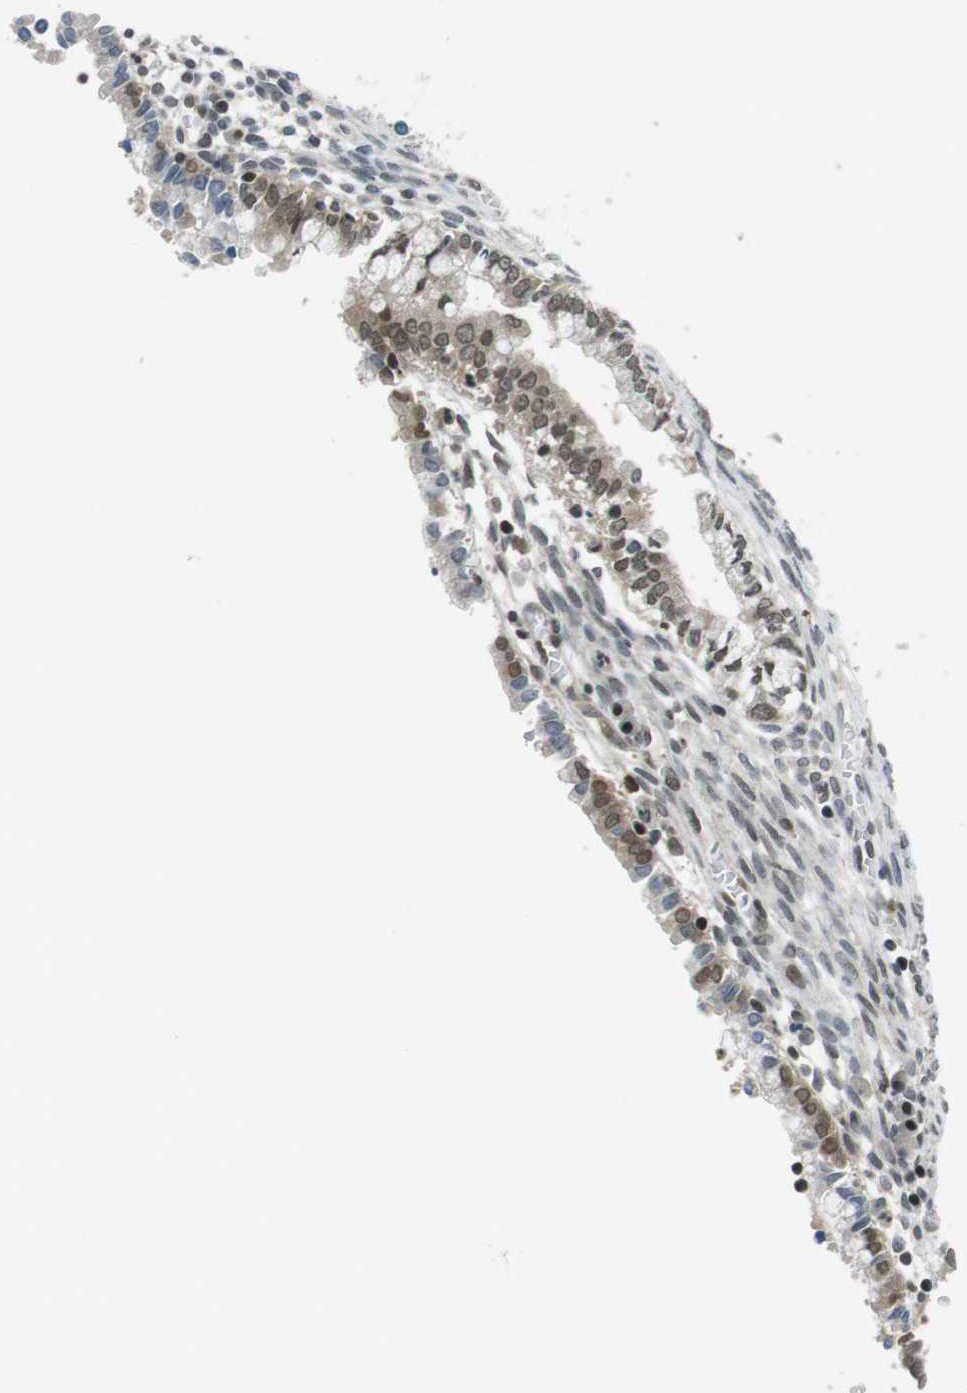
{"staining": {"intensity": "weak", "quantity": ">75%", "location": "nuclear"}, "tissue": "cervical cancer", "cell_type": "Tumor cells", "image_type": "cancer", "snomed": [{"axis": "morphology", "description": "Adenocarcinoma, NOS"}, {"axis": "topography", "description": "Cervix"}], "caption": "A low amount of weak nuclear staining is seen in approximately >75% of tumor cells in adenocarcinoma (cervical) tissue.", "gene": "NEK4", "patient": {"sex": "female", "age": 44}}